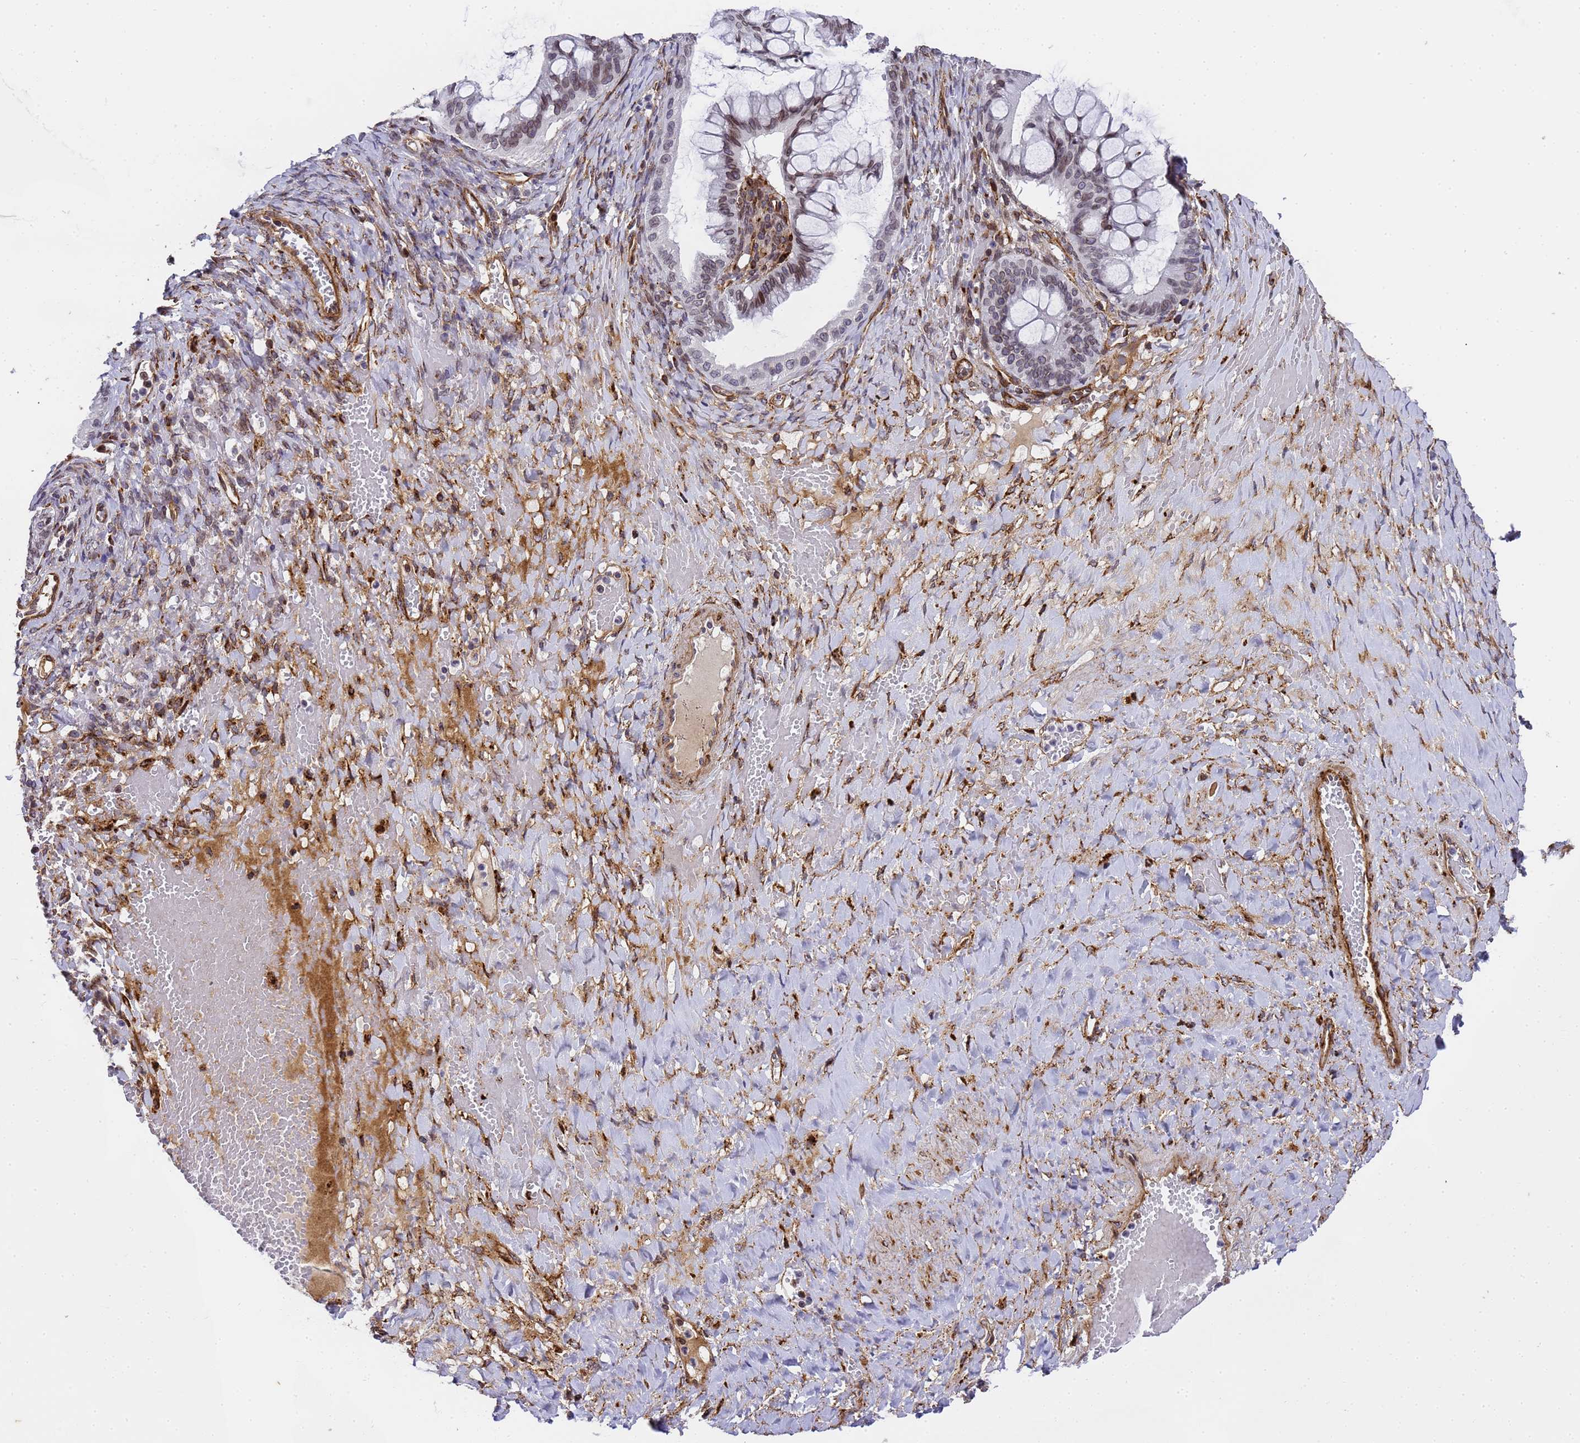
{"staining": {"intensity": "moderate", "quantity": "<25%", "location": "nuclear"}, "tissue": "ovarian cancer", "cell_type": "Tumor cells", "image_type": "cancer", "snomed": [{"axis": "morphology", "description": "Cystadenocarcinoma, mucinous, NOS"}, {"axis": "topography", "description": "Ovary"}], "caption": "Mucinous cystadenocarcinoma (ovarian) stained for a protein displays moderate nuclear positivity in tumor cells. (Brightfield microscopy of DAB IHC at high magnification).", "gene": "IGFBP7", "patient": {"sex": "female", "age": 73}}